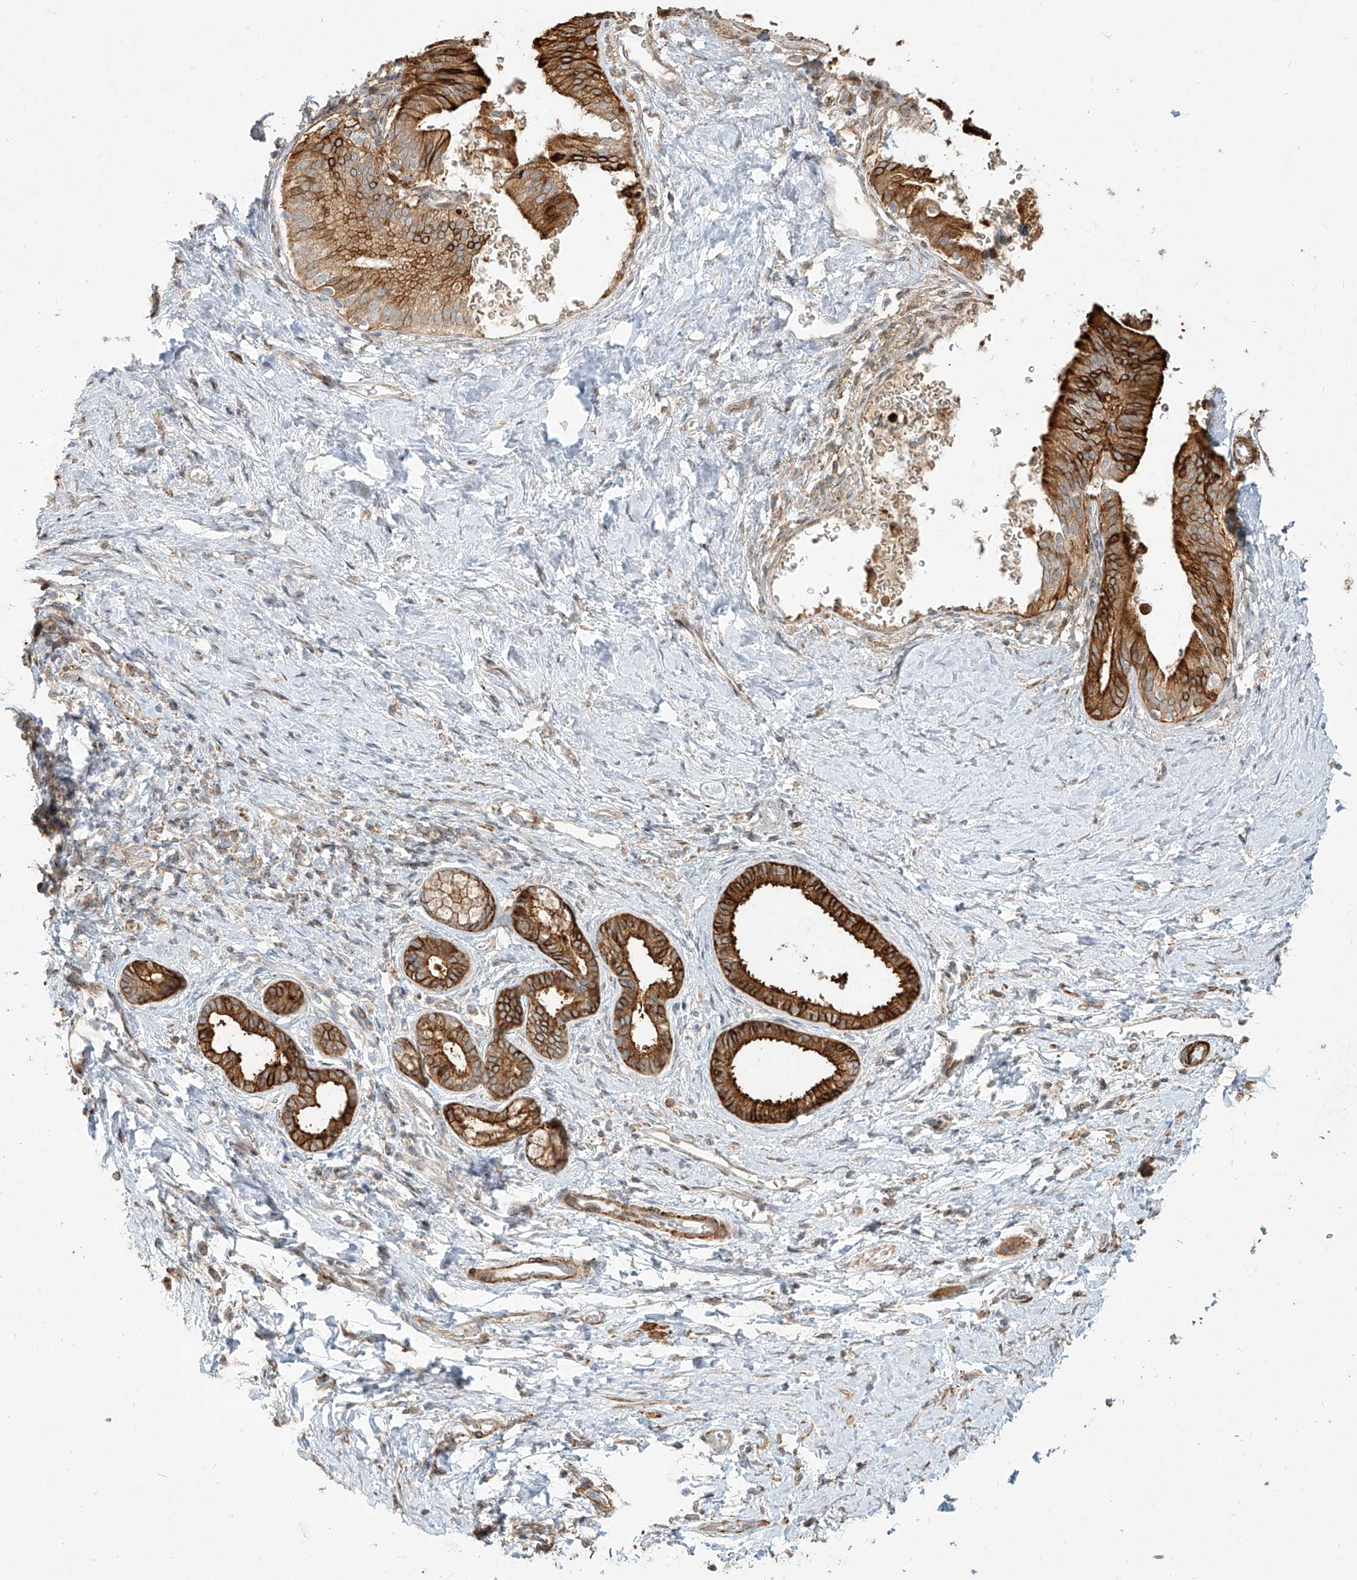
{"staining": {"intensity": "moderate", "quantity": ">75%", "location": "cytoplasmic/membranous"}, "tissue": "pancreatic cancer", "cell_type": "Tumor cells", "image_type": "cancer", "snomed": [{"axis": "morphology", "description": "Adenocarcinoma, NOS"}, {"axis": "topography", "description": "Pancreas"}], "caption": "Protein staining of pancreatic adenocarcinoma tissue exhibits moderate cytoplasmic/membranous positivity in approximately >75% of tumor cells. (IHC, brightfield microscopy, high magnification).", "gene": "MTX2", "patient": {"sex": "female", "age": 72}}